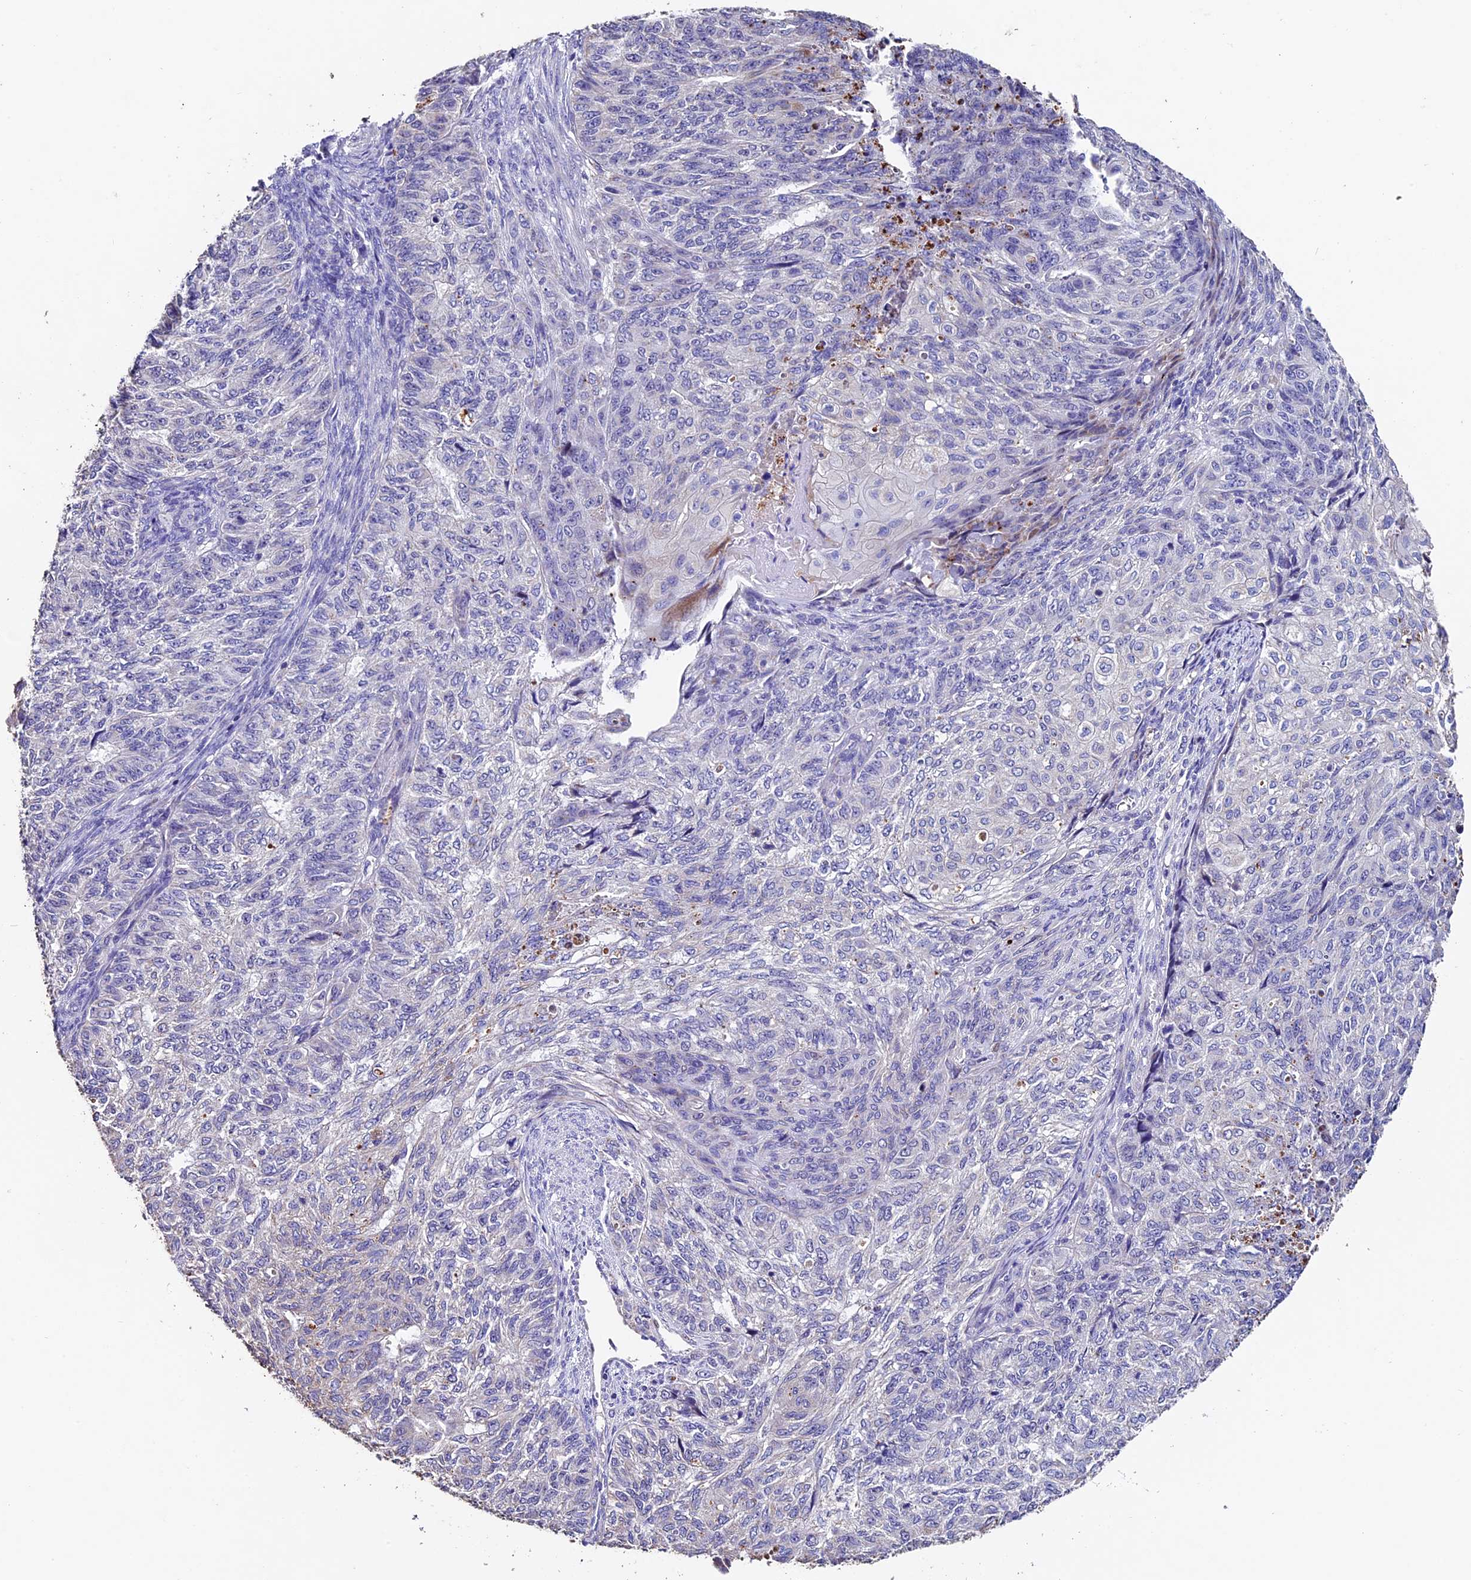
{"staining": {"intensity": "negative", "quantity": "none", "location": "none"}, "tissue": "endometrial cancer", "cell_type": "Tumor cells", "image_type": "cancer", "snomed": [{"axis": "morphology", "description": "Adenocarcinoma, NOS"}, {"axis": "topography", "description": "Endometrium"}], "caption": "An immunohistochemistry (IHC) histopathology image of endometrial cancer (adenocarcinoma) is shown. There is no staining in tumor cells of endometrial cancer (adenocarcinoma). (DAB immunohistochemistry (IHC) with hematoxylin counter stain).", "gene": "FBXW9", "patient": {"sex": "female", "age": 32}}